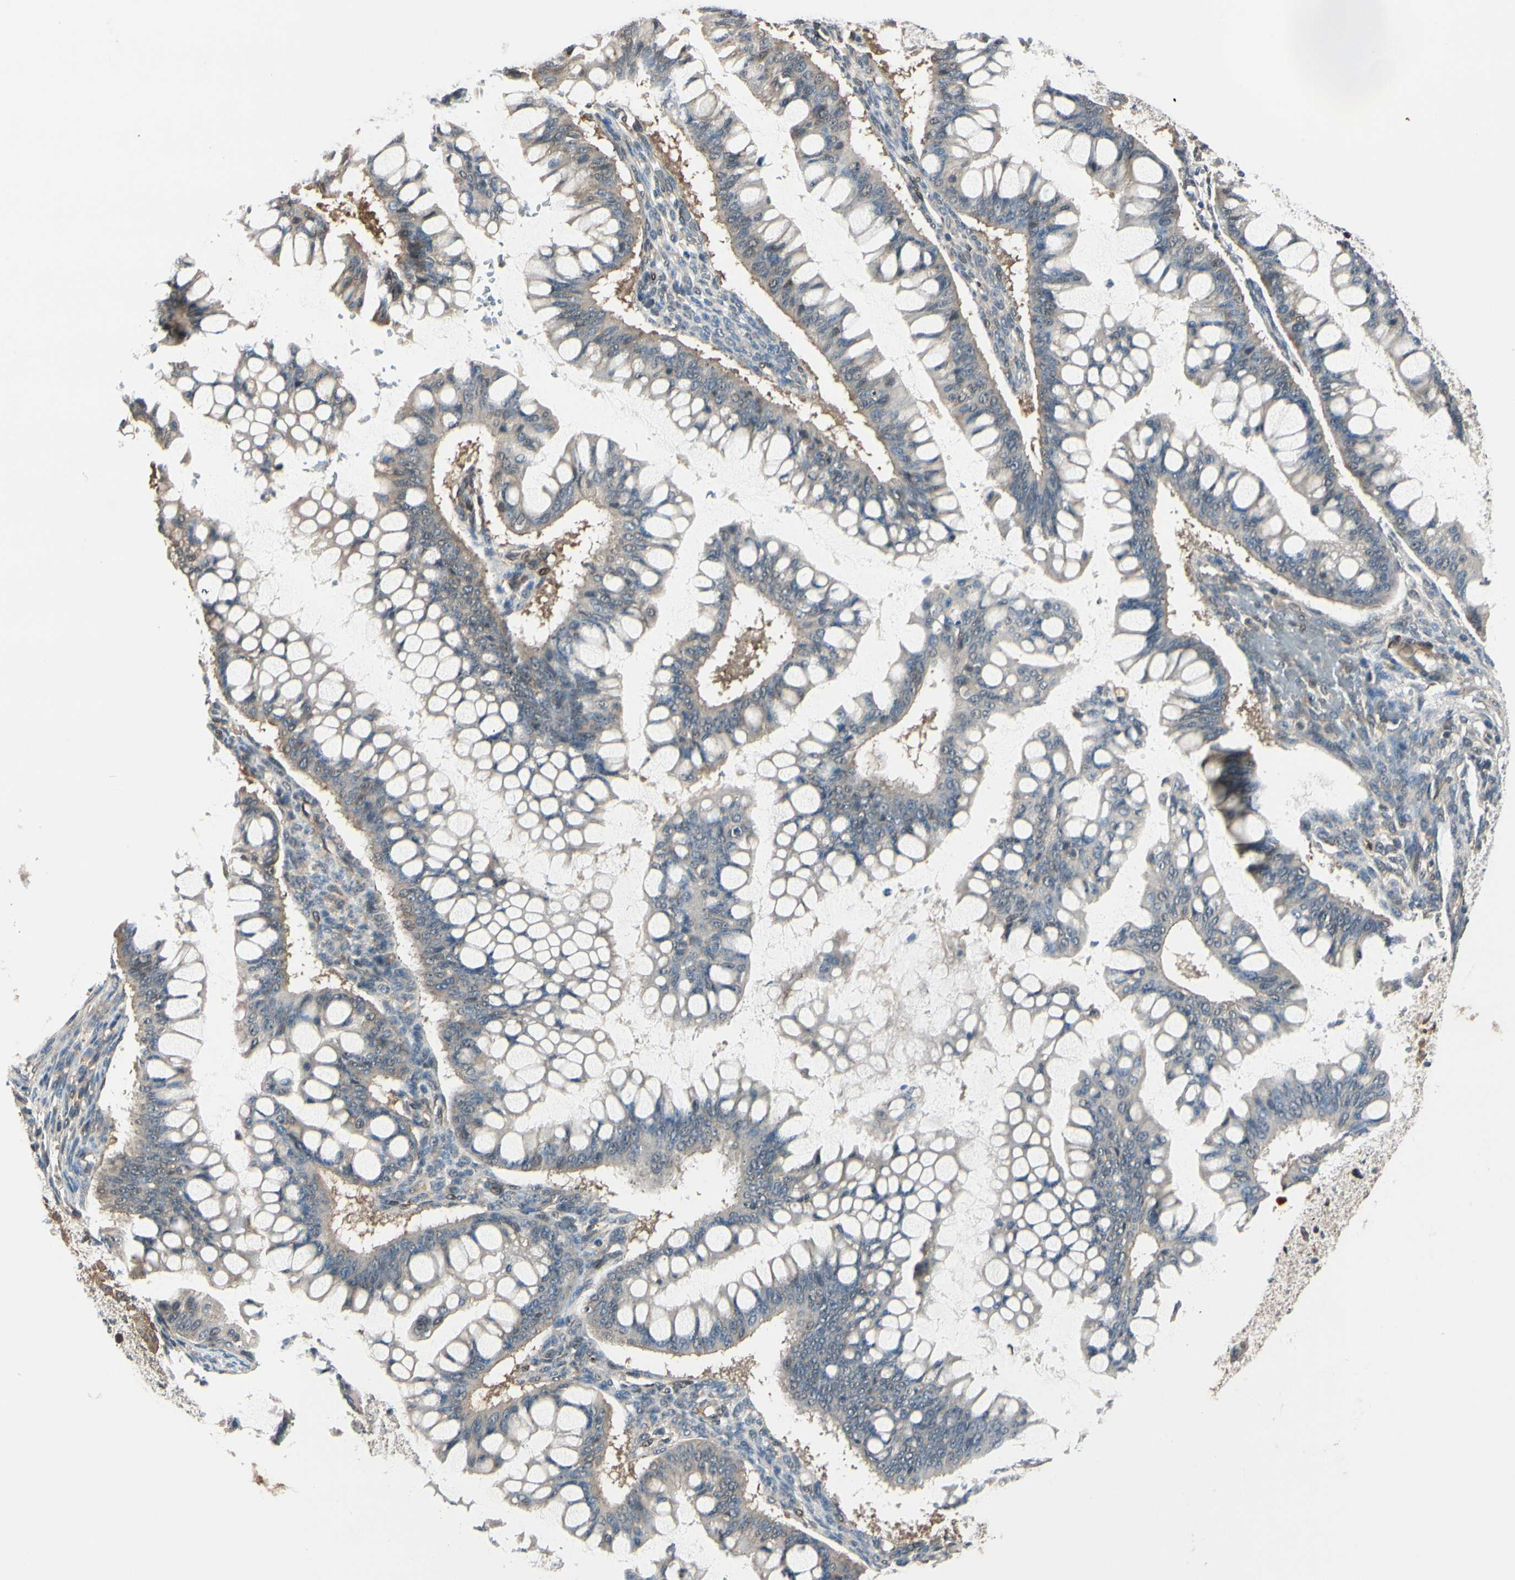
{"staining": {"intensity": "weak", "quantity": ">75%", "location": "cytoplasmic/membranous"}, "tissue": "ovarian cancer", "cell_type": "Tumor cells", "image_type": "cancer", "snomed": [{"axis": "morphology", "description": "Cystadenocarcinoma, mucinous, NOS"}, {"axis": "topography", "description": "Ovary"}], "caption": "A low amount of weak cytoplasmic/membranous positivity is appreciated in about >75% of tumor cells in ovarian cancer tissue.", "gene": "RASGRF1", "patient": {"sex": "female", "age": 73}}